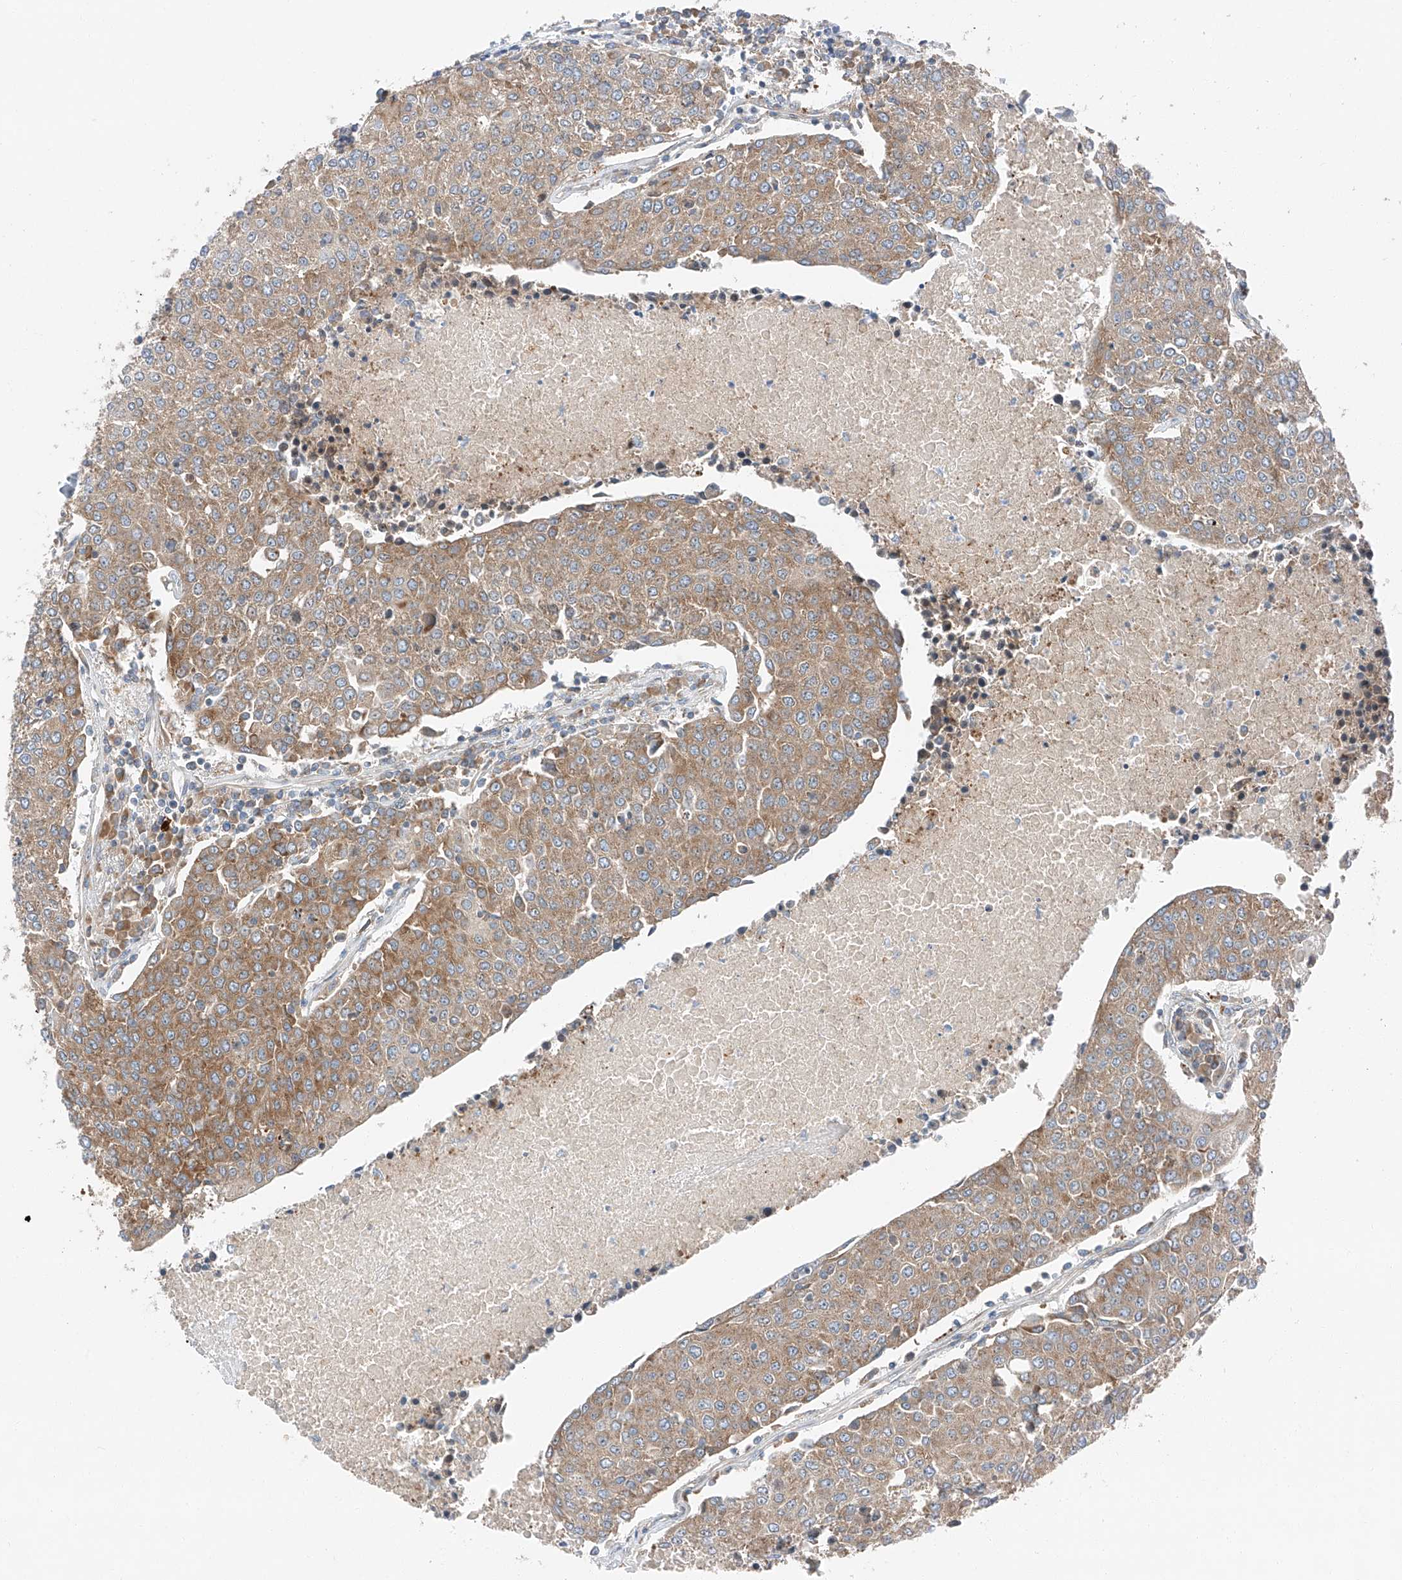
{"staining": {"intensity": "moderate", "quantity": ">75%", "location": "cytoplasmic/membranous"}, "tissue": "urothelial cancer", "cell_type": "Tumor cells", "image_type": "cancer", "snomed": [{"axis": "morphology", "description": "Urothelial carcinoma, High grade"}, {"axis": "topography", "description": "Urinary bladder"}], "caption": "A micrograph showing moderate cytoplasmic/membranous positivity in about >75% of tumor cells in urothelial cancer, as visualized by brown immunohistochemical staining.", "gene": "ZC3H15", "patient": {"sex": "female", "age": 85}}